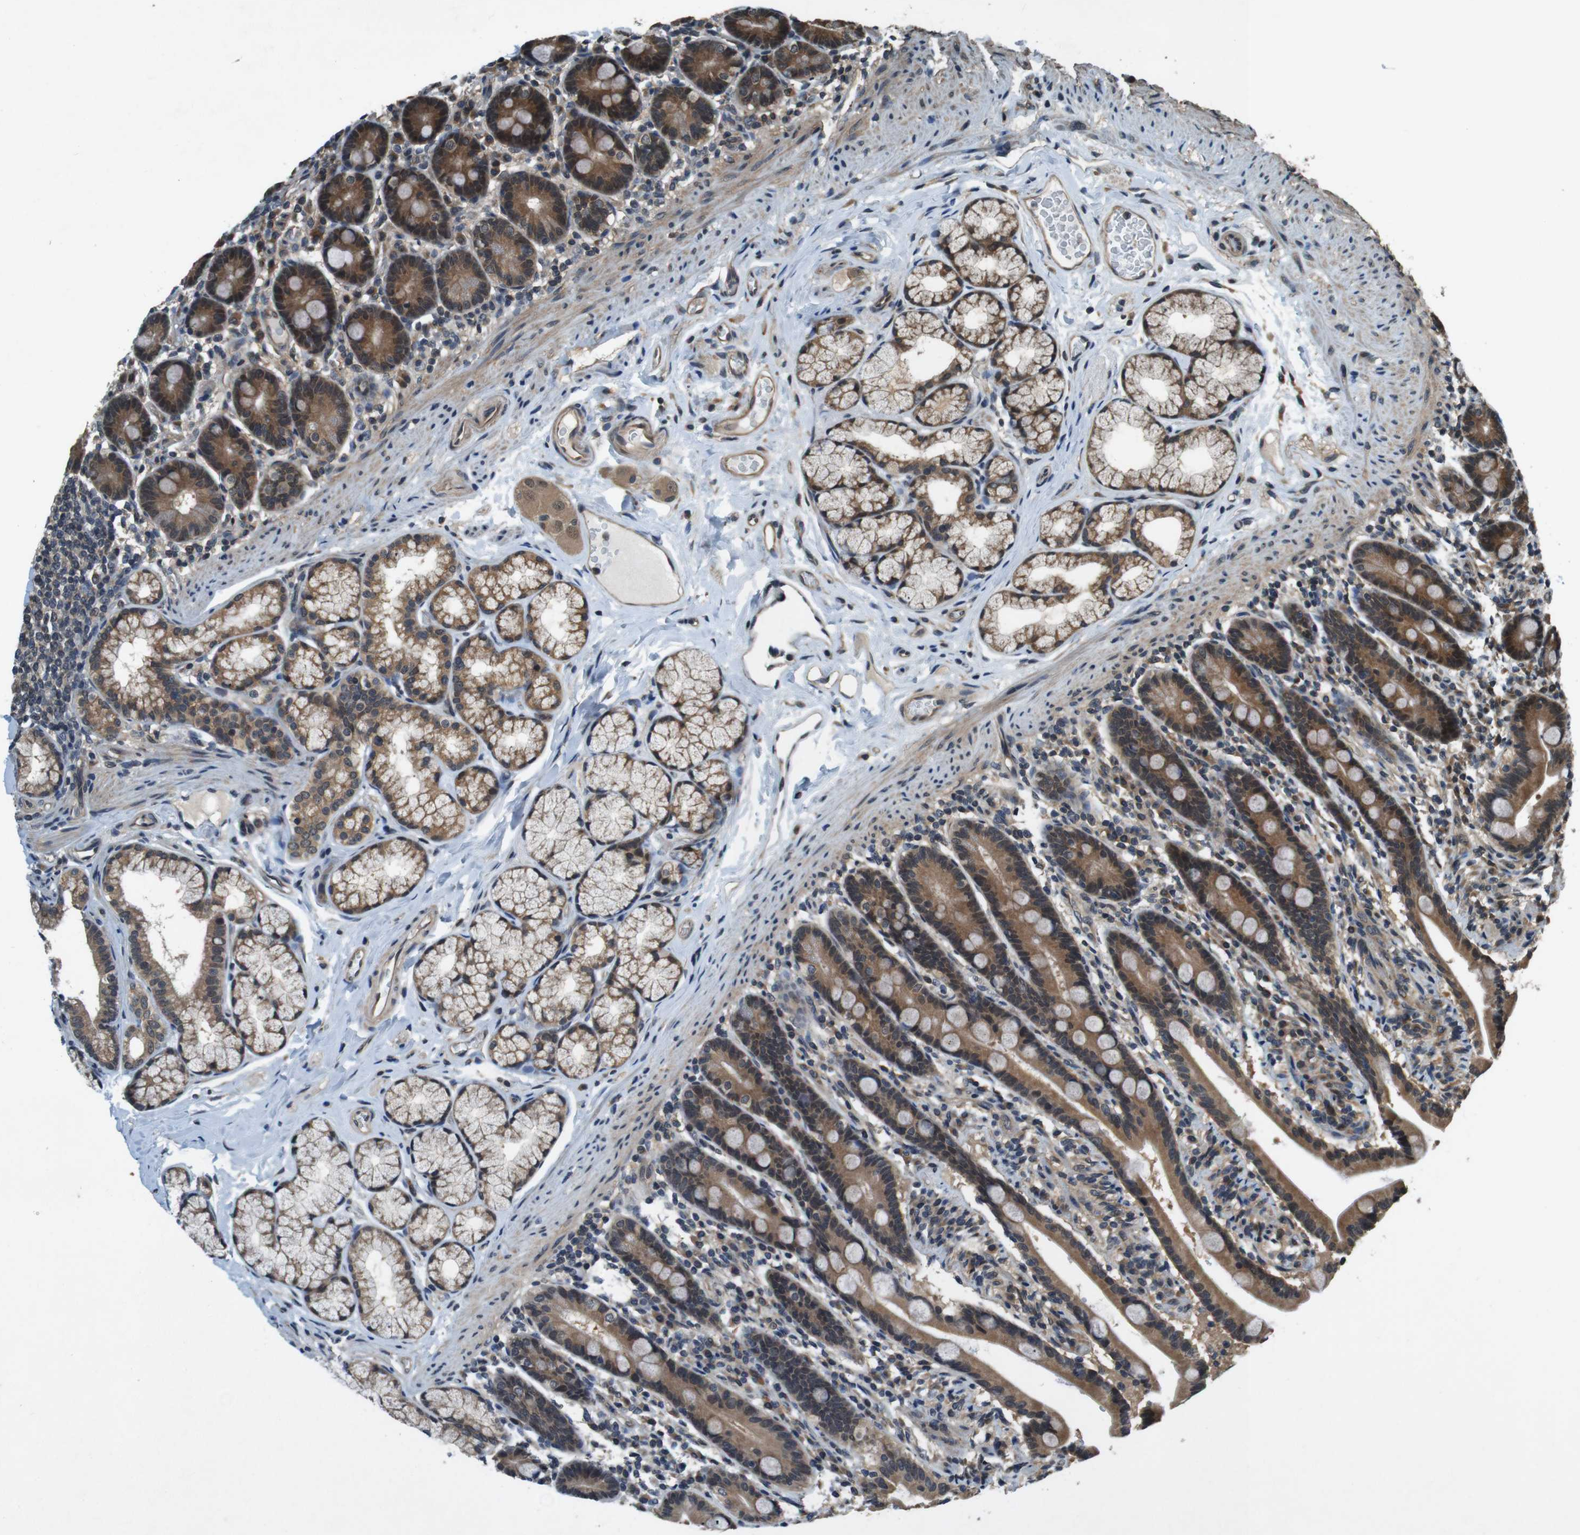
{"staining": {"intensity": "moderate", "quantity": ">75%", "location": "cytoplasmic/membranous,nuclear"}, "tissue": "duodenum", "cell_type": "Glandular cells", "image_type": "normal", "snomed": [{"axis": "morphology", "description": "Normal tissue, NOS"}, {"axis": "topography", "description": "Duodenum"}], "caption": "Protein expression by immunohistochemistry (IHC) reveals moderate cytoplasmic/membranous,nuclear staining in about >75% of glandular cells in normal duodenum.", "gene": "SOCS1", "patient": {"sex": "male", "age": 54}}